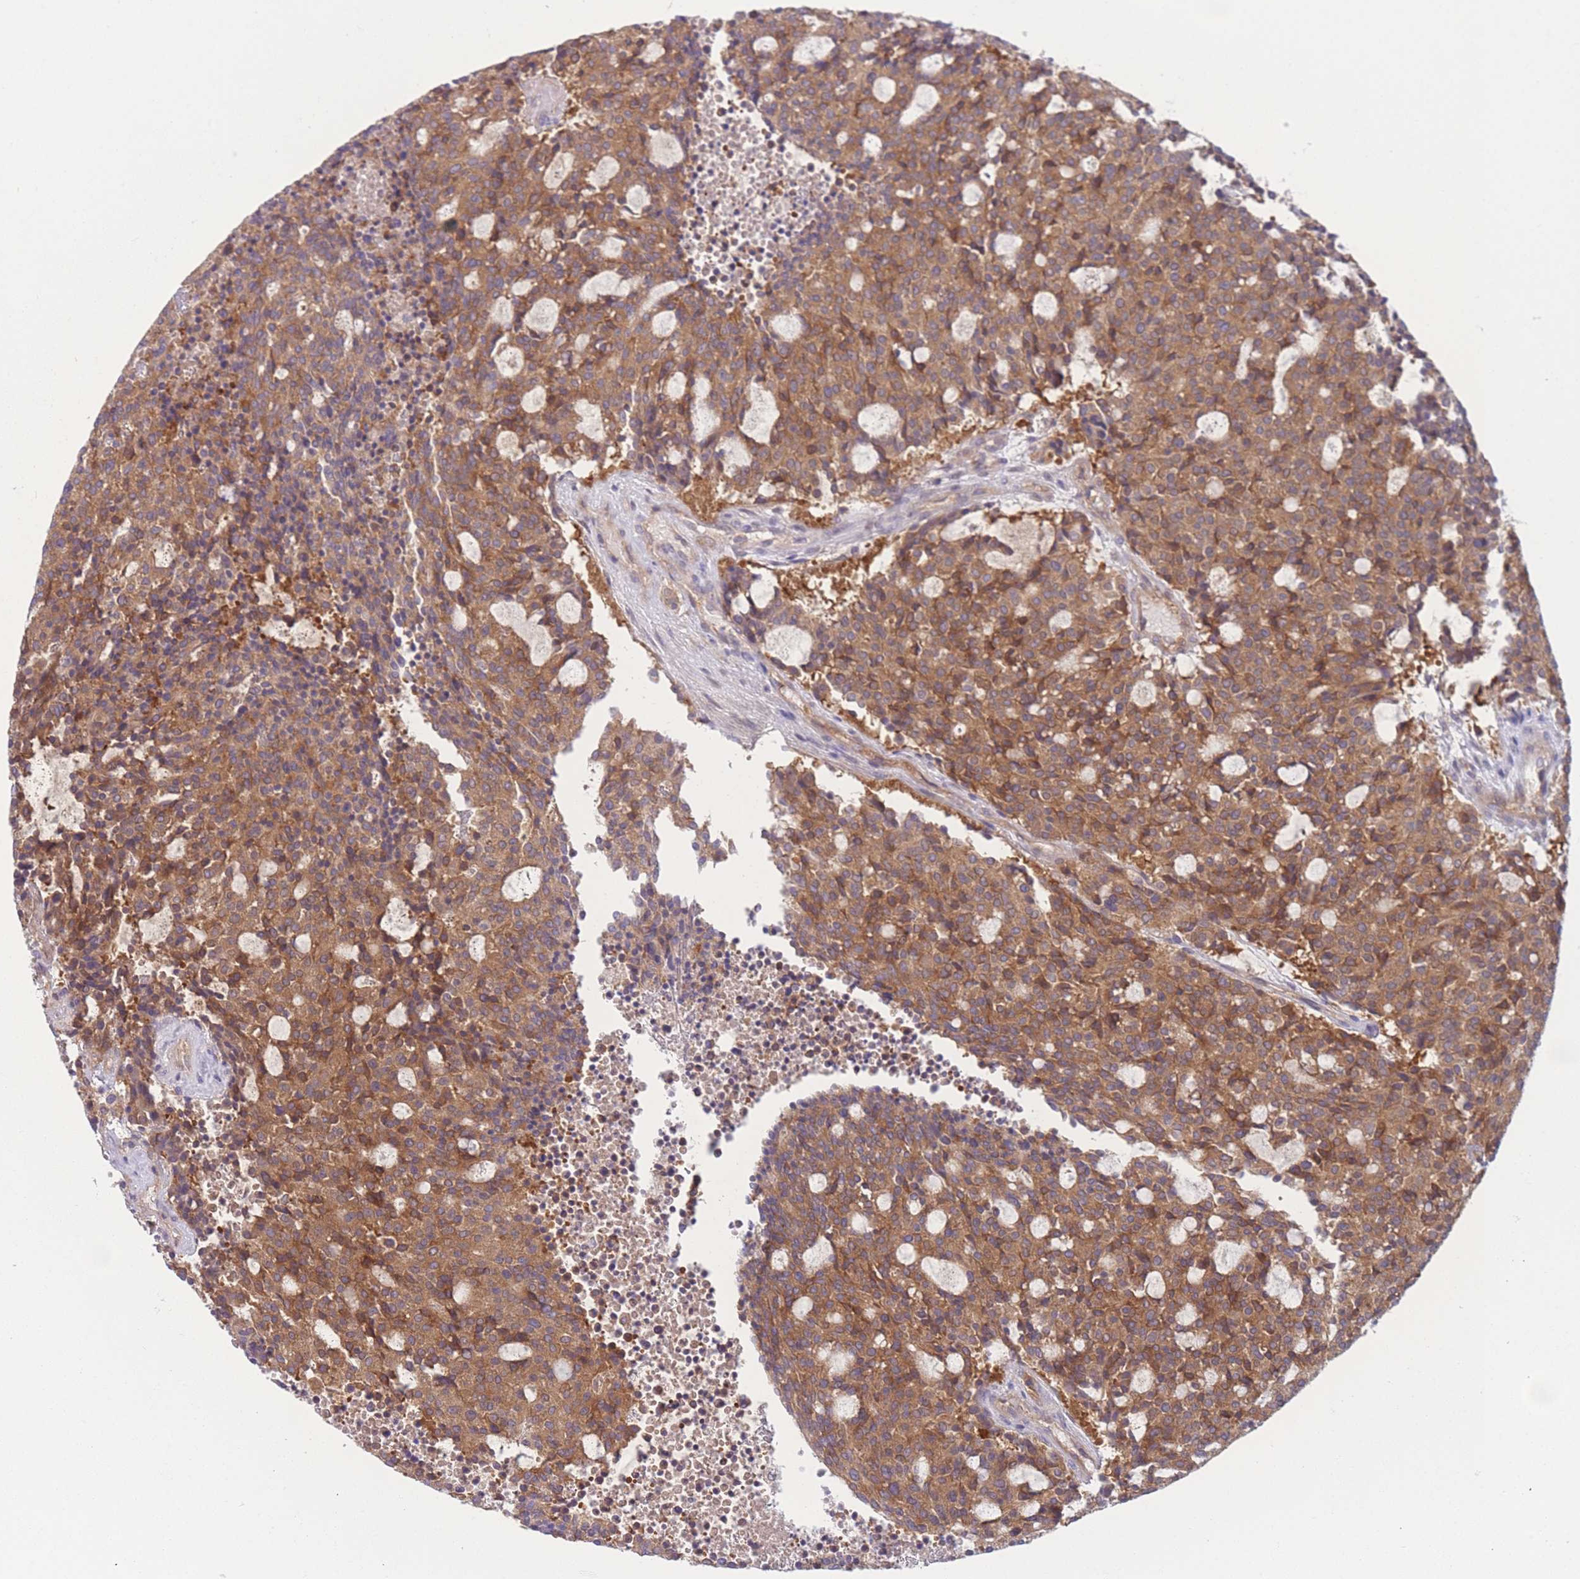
{"staining": {"intensity": "moderate", "quantity": ">75%", "location": "cytoplasmic/membranous"}, "tissue": "carcinoid", "cell_type": "Tumor cells", "image_type": "cancer", "snomed": [{"axis": "morphology", "description": "Carcinoid, malignant, NOS"}, {"axis": "topography", "description": "Pancreas"}], "caption": "Tumor cells reveal medium levels of moderate cytoplasmic/membranous expression in about >75% of cells in carcinoid (malignant).", "gene": "PFDN6", "patient": {"sex": "female", "age": 54}}